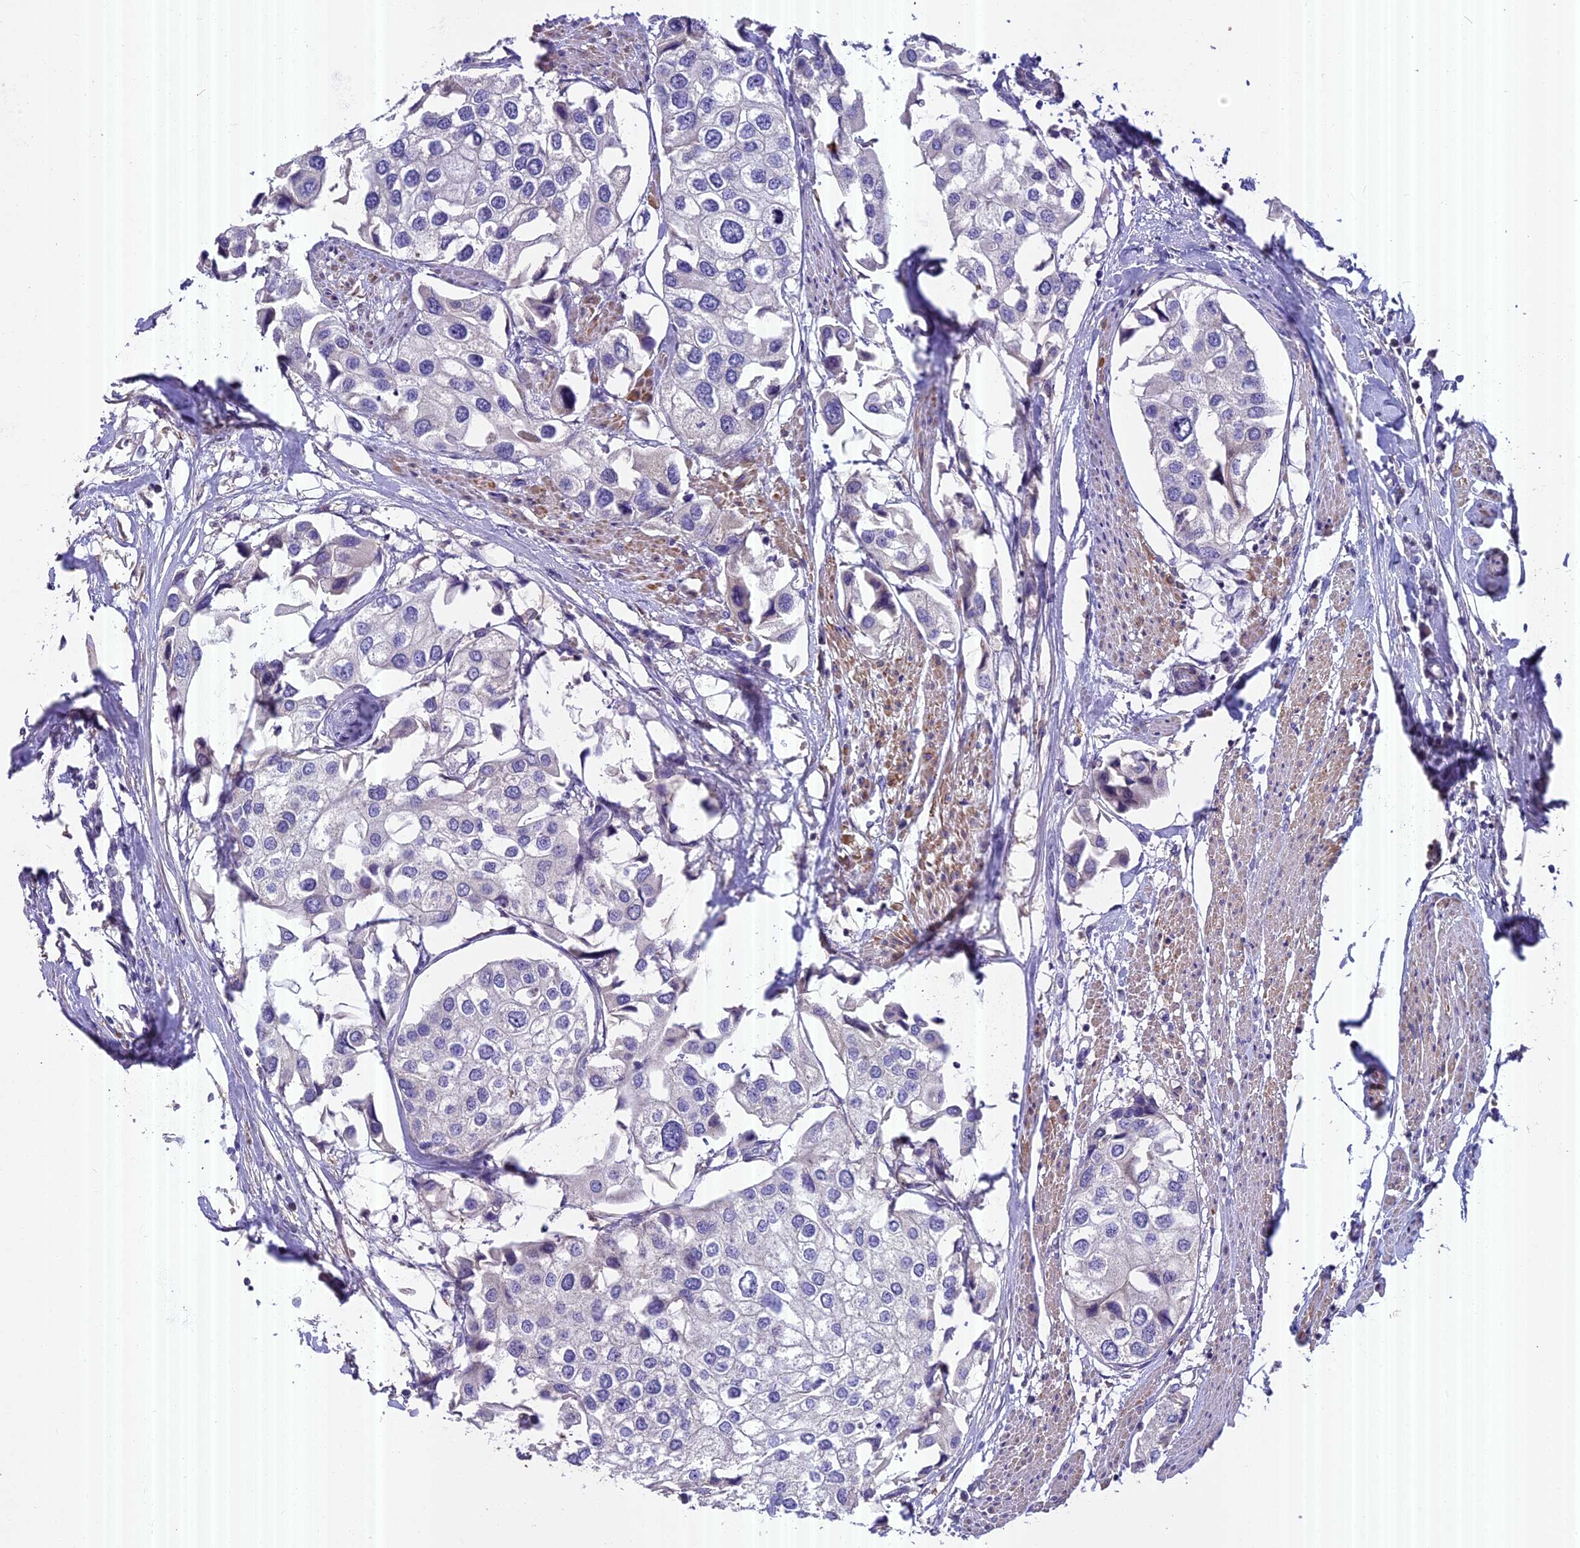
{"staining": {"intensity": "negative", "quantity": "none", "location": "none"}, "tissue": "urothelial cancer", "cell_type": "Tumor cells", "image_type": "cancer", "snomed": [{"axis": "morphology", "description": "Urothelial carcinoma, High grade"}, {"axis": "topography", "description": "Urinary bladder"}], "caption": "A high-resolution photomicrograph shows immunohistochemistry (IHC) staining of urothelial carcinoma (high-grade), which demonstrates no significant positivity in tumor cells.", "gene": "FAM98C", "patient": {"sex": "male", "age": 64}}